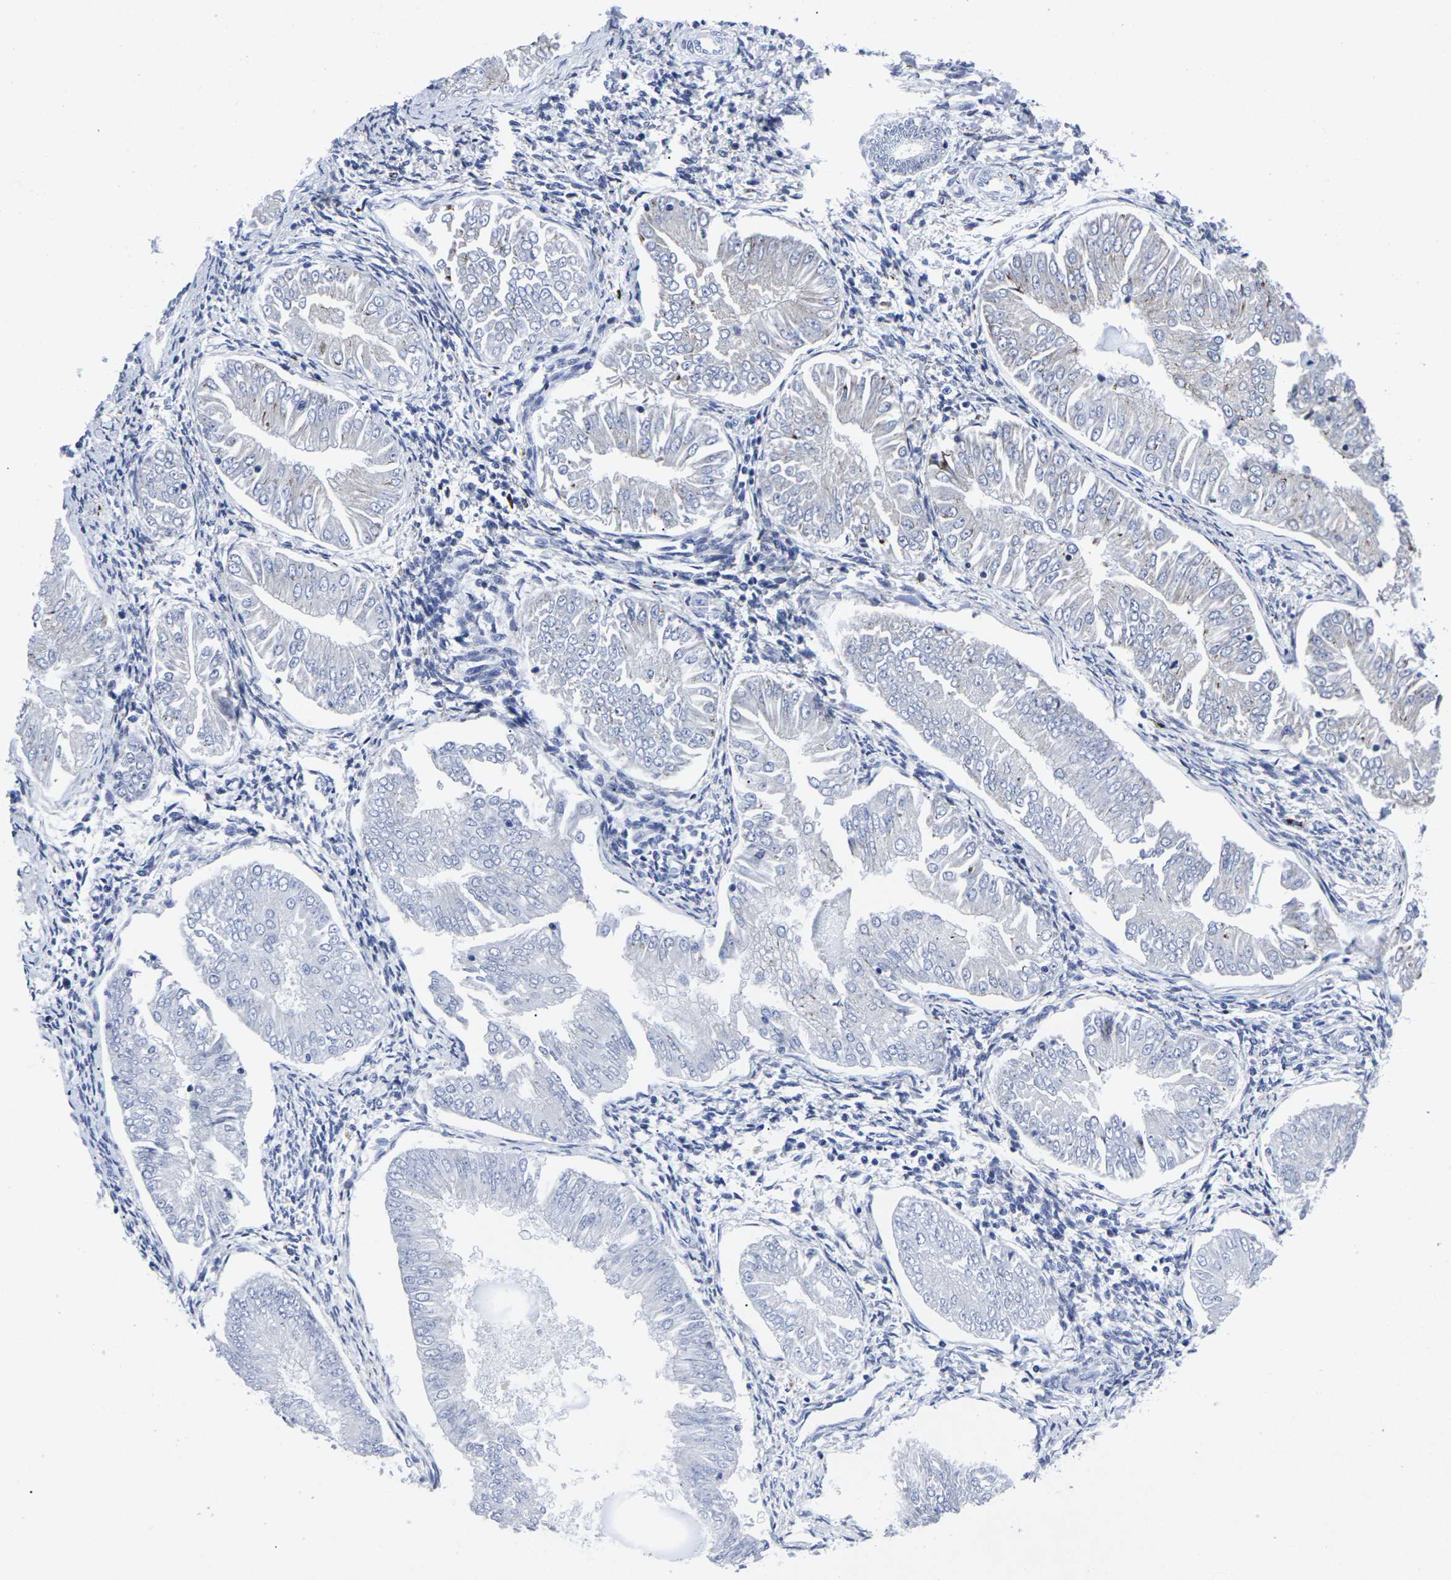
{"staining": {"intensity": "negative", "quantity": "none", "location": "none"}, "tissue": "endometrial cancer", "cell_type": "Tumor cells", "image_type": "cancer", "snomed": [{"axis": "morphology", "description": "Adenocarcinoma, NOS"}, {"axis": "topography", "description": "Endometrium"}], "caption": "Human endometrial adenocarcinoma stained for a protein using immunohistochemistry shows no expression in tumor cells.", "gene": "RPN1", "patient": {"sex": "female", "age": 53}}